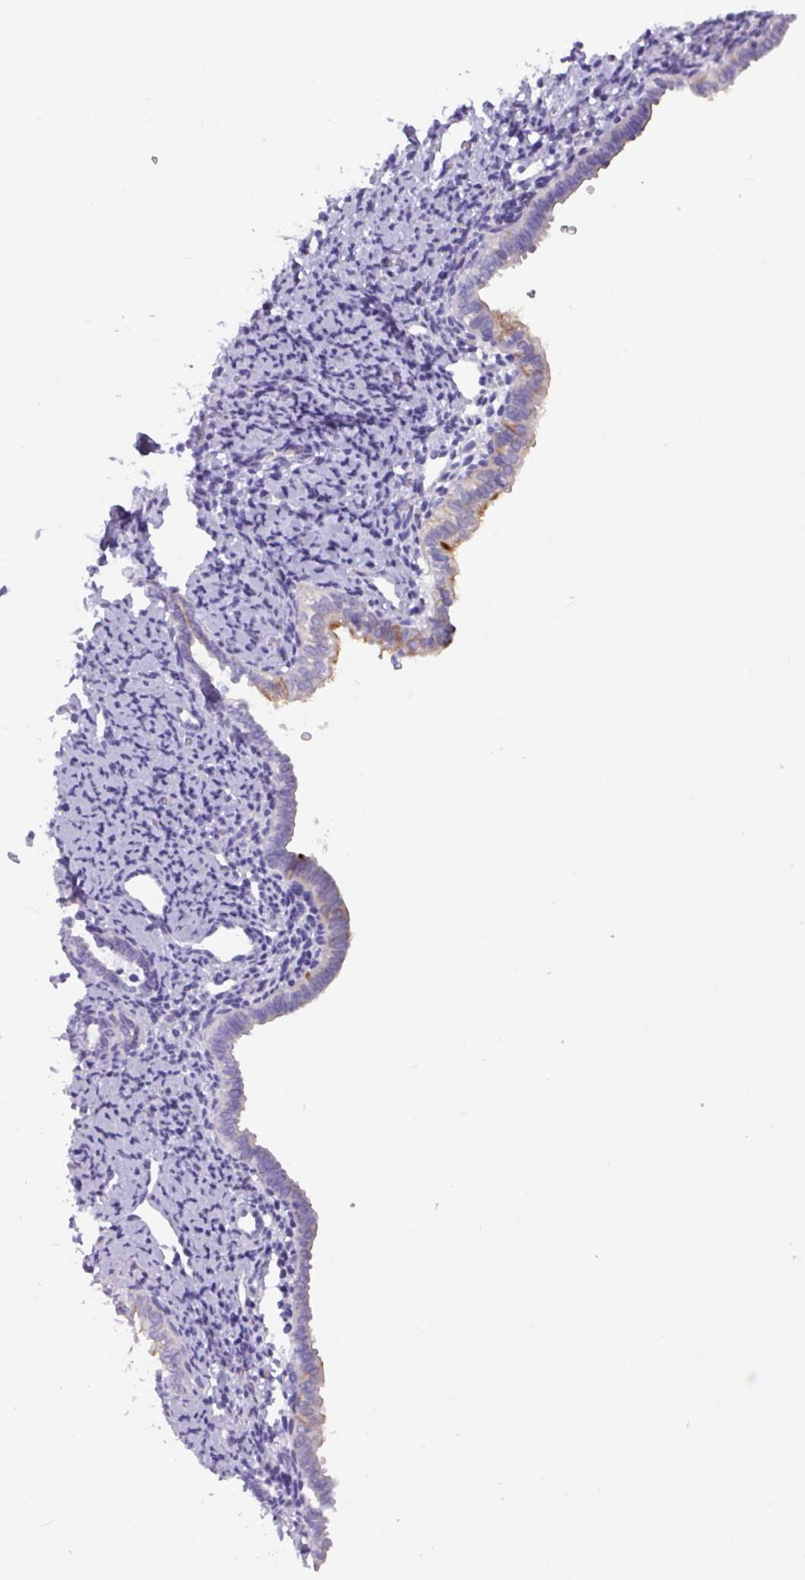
{"staining": {"intensity": "negative", "quantity": "none", "location": "none"}, "tissue": "endometrium", "cell_type": "Cells in endometrial stroma", "image_type": "normal", "snomed": [{"axis": "morphology", "description": "Normal tissue, NOS"}, {"axis": "topography", "description": "Endometrium"}], "caption": "IHC image of normal endometrium stained for a protein (brown), which reveals no expression in cells in endometrial stroma.", "gene": "ADGRE1", "patient": {"sex": "female", "age": 63}}